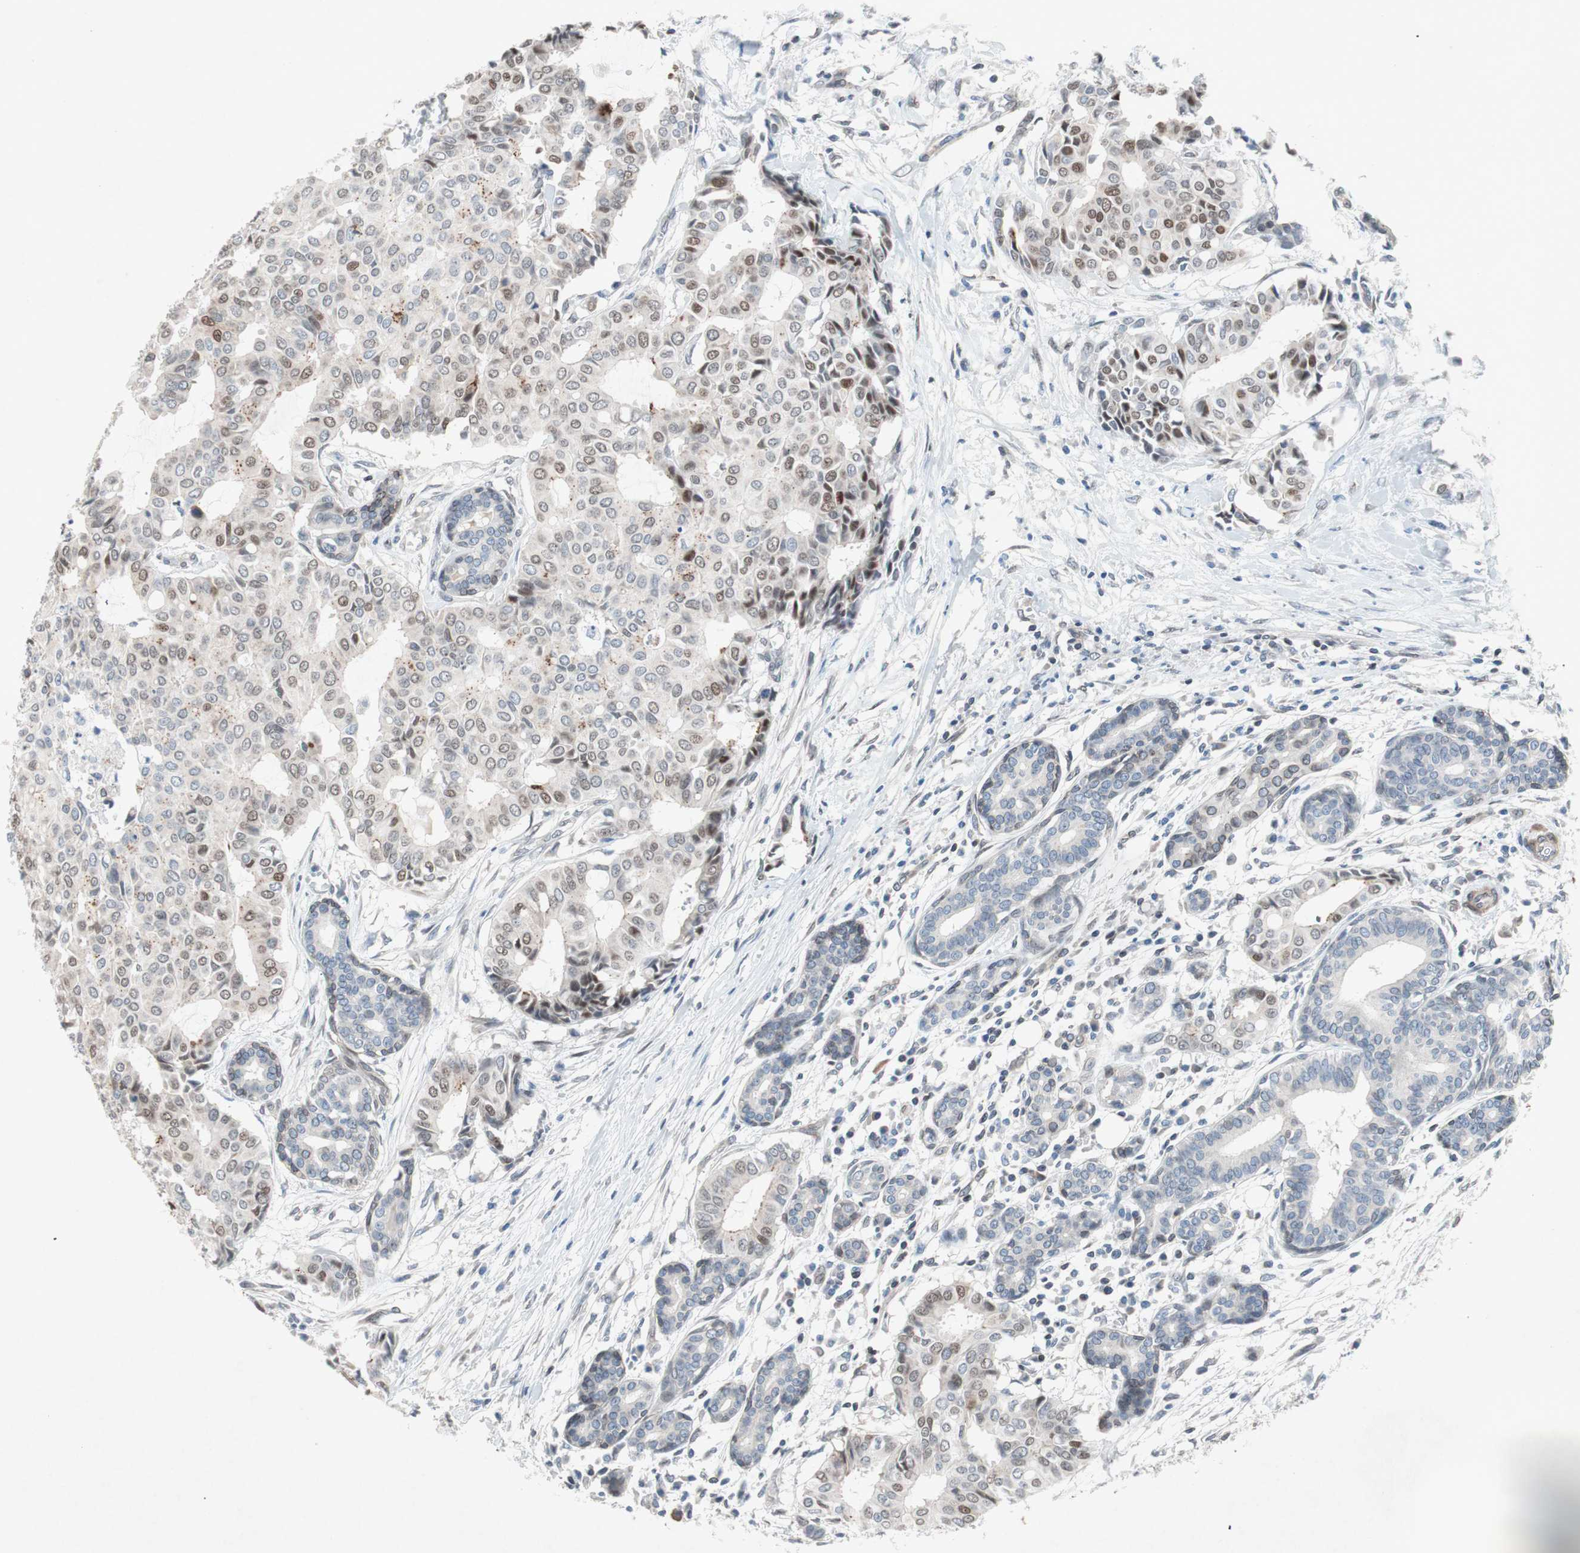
{"staining": {"intensity": "moderate", "quantity": "25%-75%", "location": "nuclear"}, "tissue": "head and neck cancer", "cell_type": "Tumor cells", "image_type": "cancer", "snomed": [{"axis": "morphology", "description": "Adenocarcinoma, NOS"}, {"axis": "topography", "description": "Salivary gland"}, {"axis": "topography", "description": "Head-Neck"}], "caption": "Head and neck cancer (adenocarcinoma) was stained to show a protein in brown. There is medium levels of moderate nuclear positivity in approximately 25%-75% of tumor cells.", "gene": "ARNT2", "patient": {"sex": "female", "age": 59}}